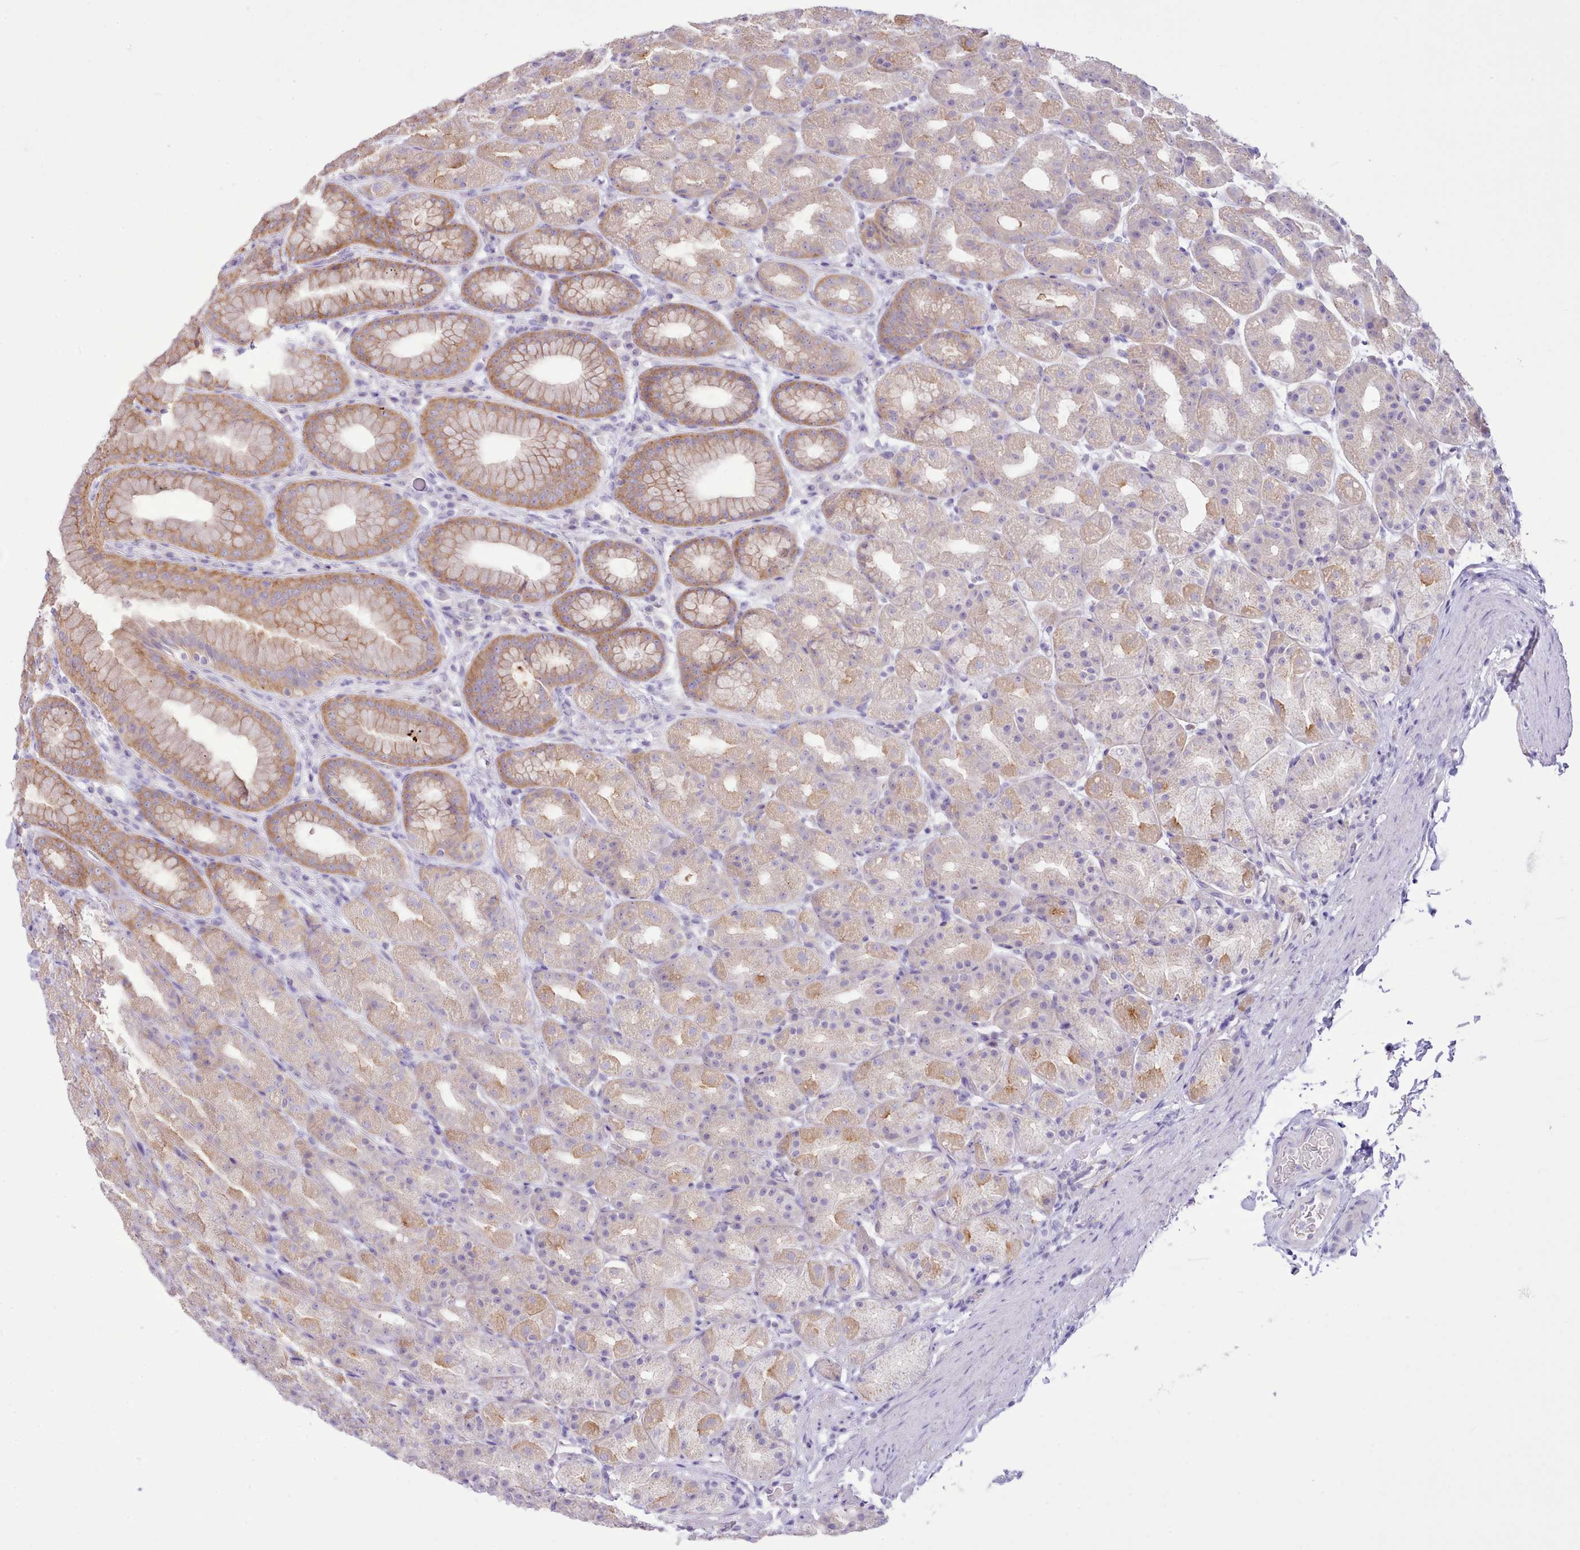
{"staining": {"intensity": "moderate", "quantity": "25%-75%", "location": "cytoplasmic/membranous"}, "tissue": "stomach", "cell_type": "Glandular cells", "image_type": "normal", "snomed": [{"axis": "morphology", "description": "Normal tissue, NOS"}, {"axis": "topography", "description": "Stomach, upper"}, {"axis": "topography", "description": "Stomach"}], "caption": "An image of stomach stained for a protein reveals moderate cytoplasmic/membranous brown staining in glandular cells. The staining was performed using DAB (3,3'-diaminobenzidine) to visualize the protein expression in brown, while the nuclei were stained in blue with hematoxylin (Magnification: 20x).", "gene": "MDFI", "patient": {"sex": "male", "age": 68}}